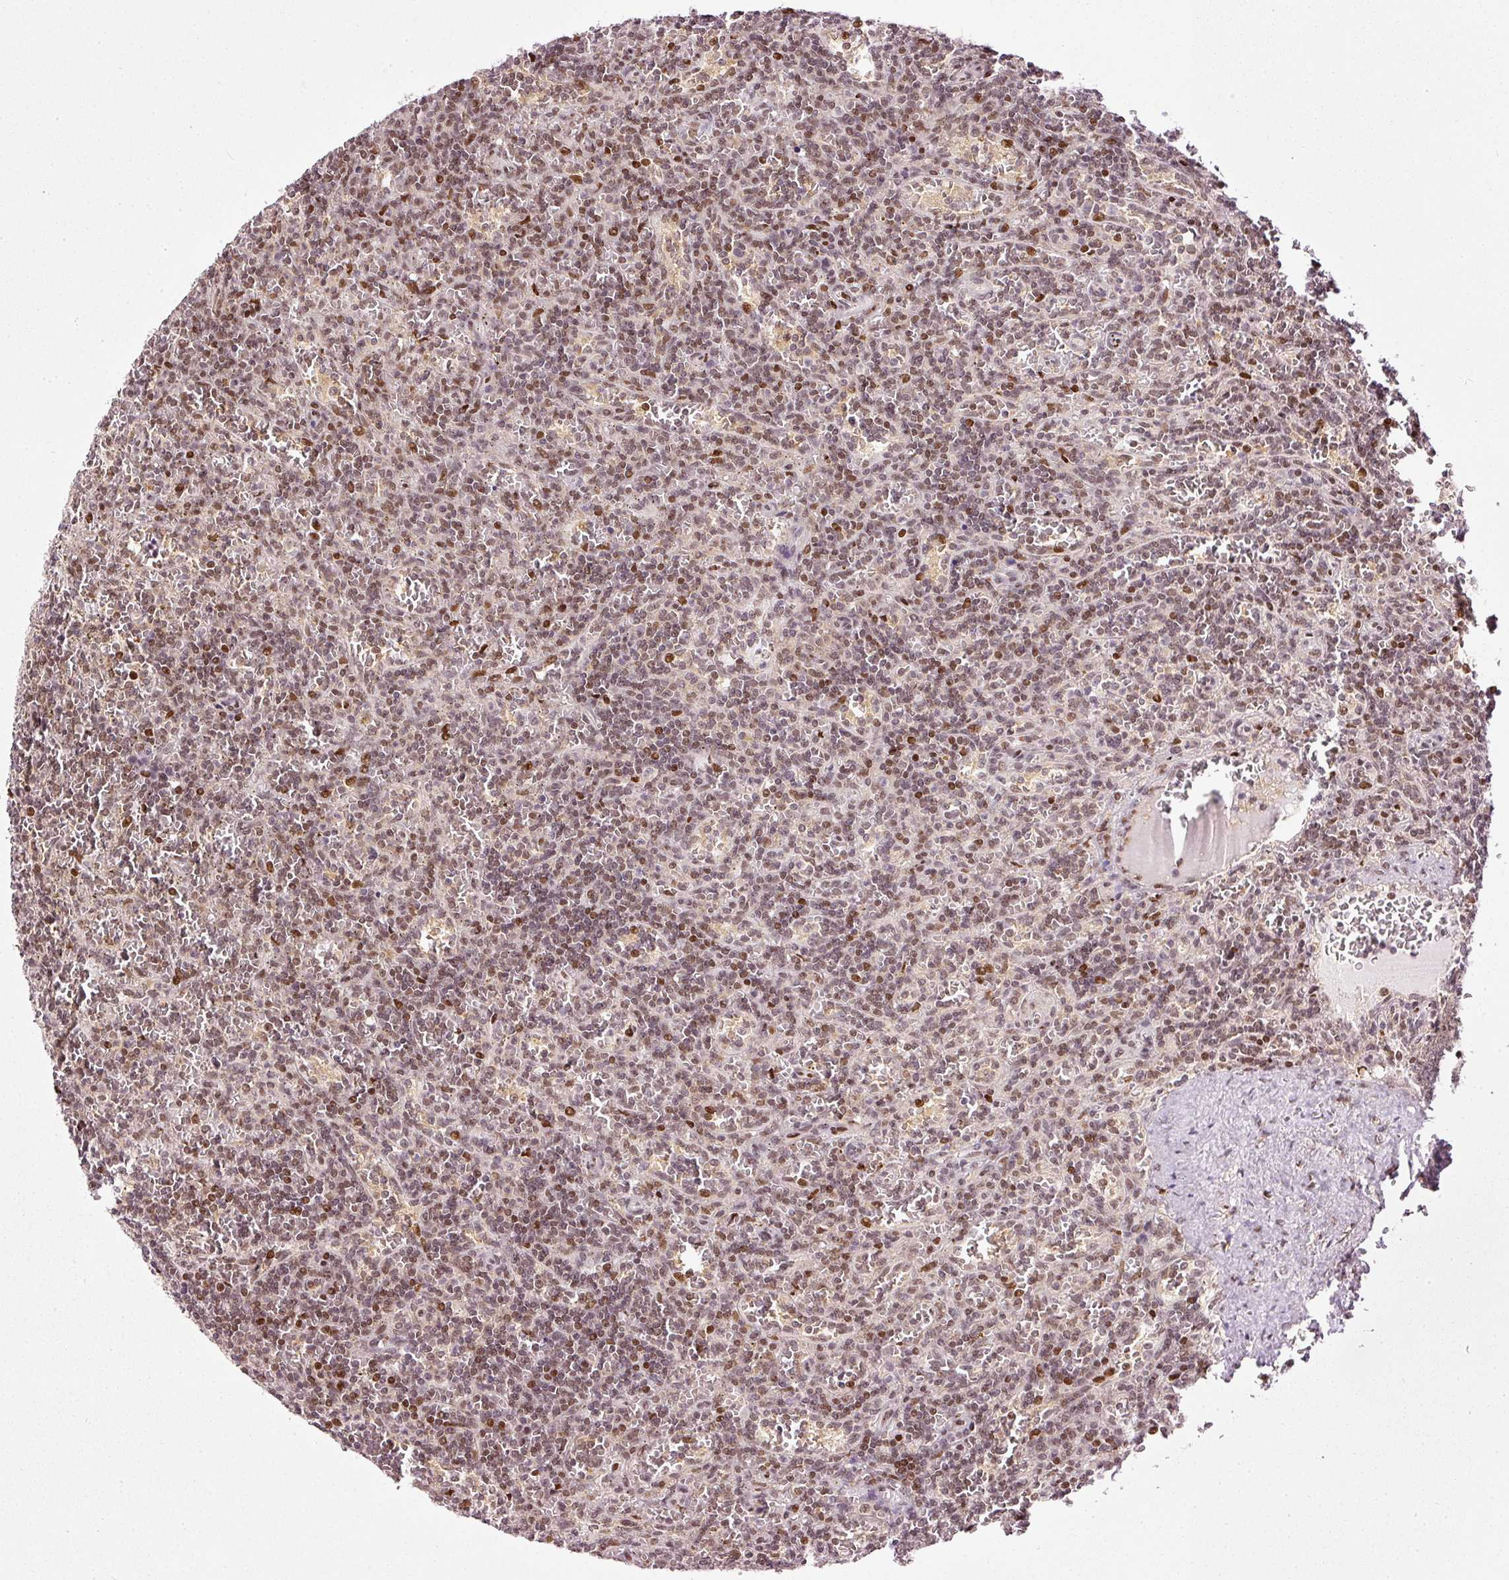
{"staining": {"intensity": "moderate", "quantity": ">75%", "location": "nuclear"}, "tissue": "lymphoma", "cell_type": "Tumor cells", "image_type": "cancer", "snomed": [{"axis": "morphology", "description": "Malignant lymphoma, non-Hodgkin's type, Low grade"}, {"axis": "topography", "description": "Spleen"}], "caption": "A brown stain shows moderate nuclear staining of a protein in lymphoma tumor cells.", "gene": "ZNF778", "patient": {"sex": "male", "age": 73}}